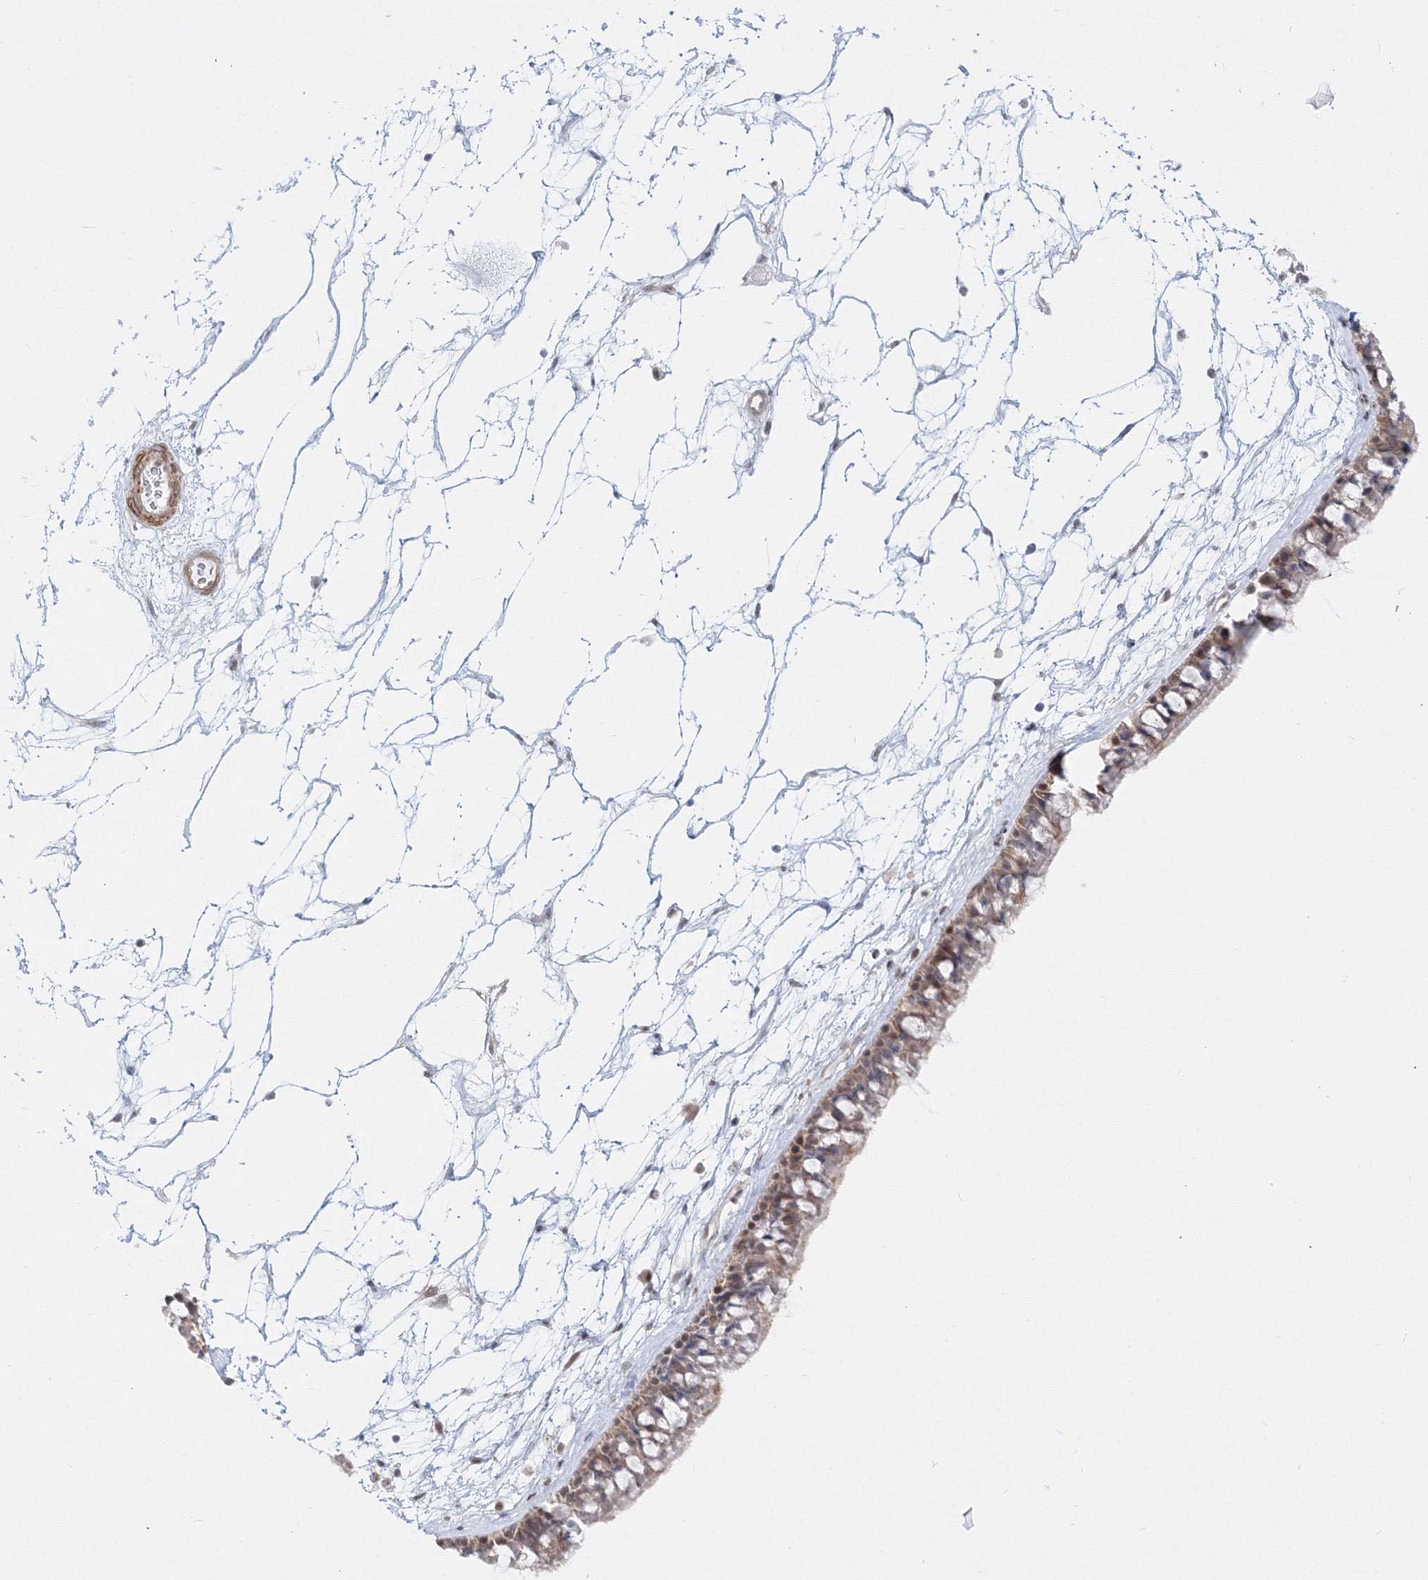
{"staining": {"intensity": "moderate", "quantity": "25%-75%", "location": "cytoplasmic/membranous,nuclear"}, "tissue": "nasopharynx", "cell_type": "Respiratory epithelial cells", "image_type": "normal", "snomed": [{"axis": "morphology", "description": "Normal tissue, NOS"}, {"axis": "topography", "description": "Nasopharynx"}], "caption": "Nasopharynx stained for a protein exhibits moderate cytoplasmic/membranous,nuclear positivity in respiratory epithelial cells. (DAB (3,3'-diaminobenzidine) IHC with brightfield microscopy, high magnification).", "gene": "ARHGAP21", "patient": {"sex": "male", "age": 64}}